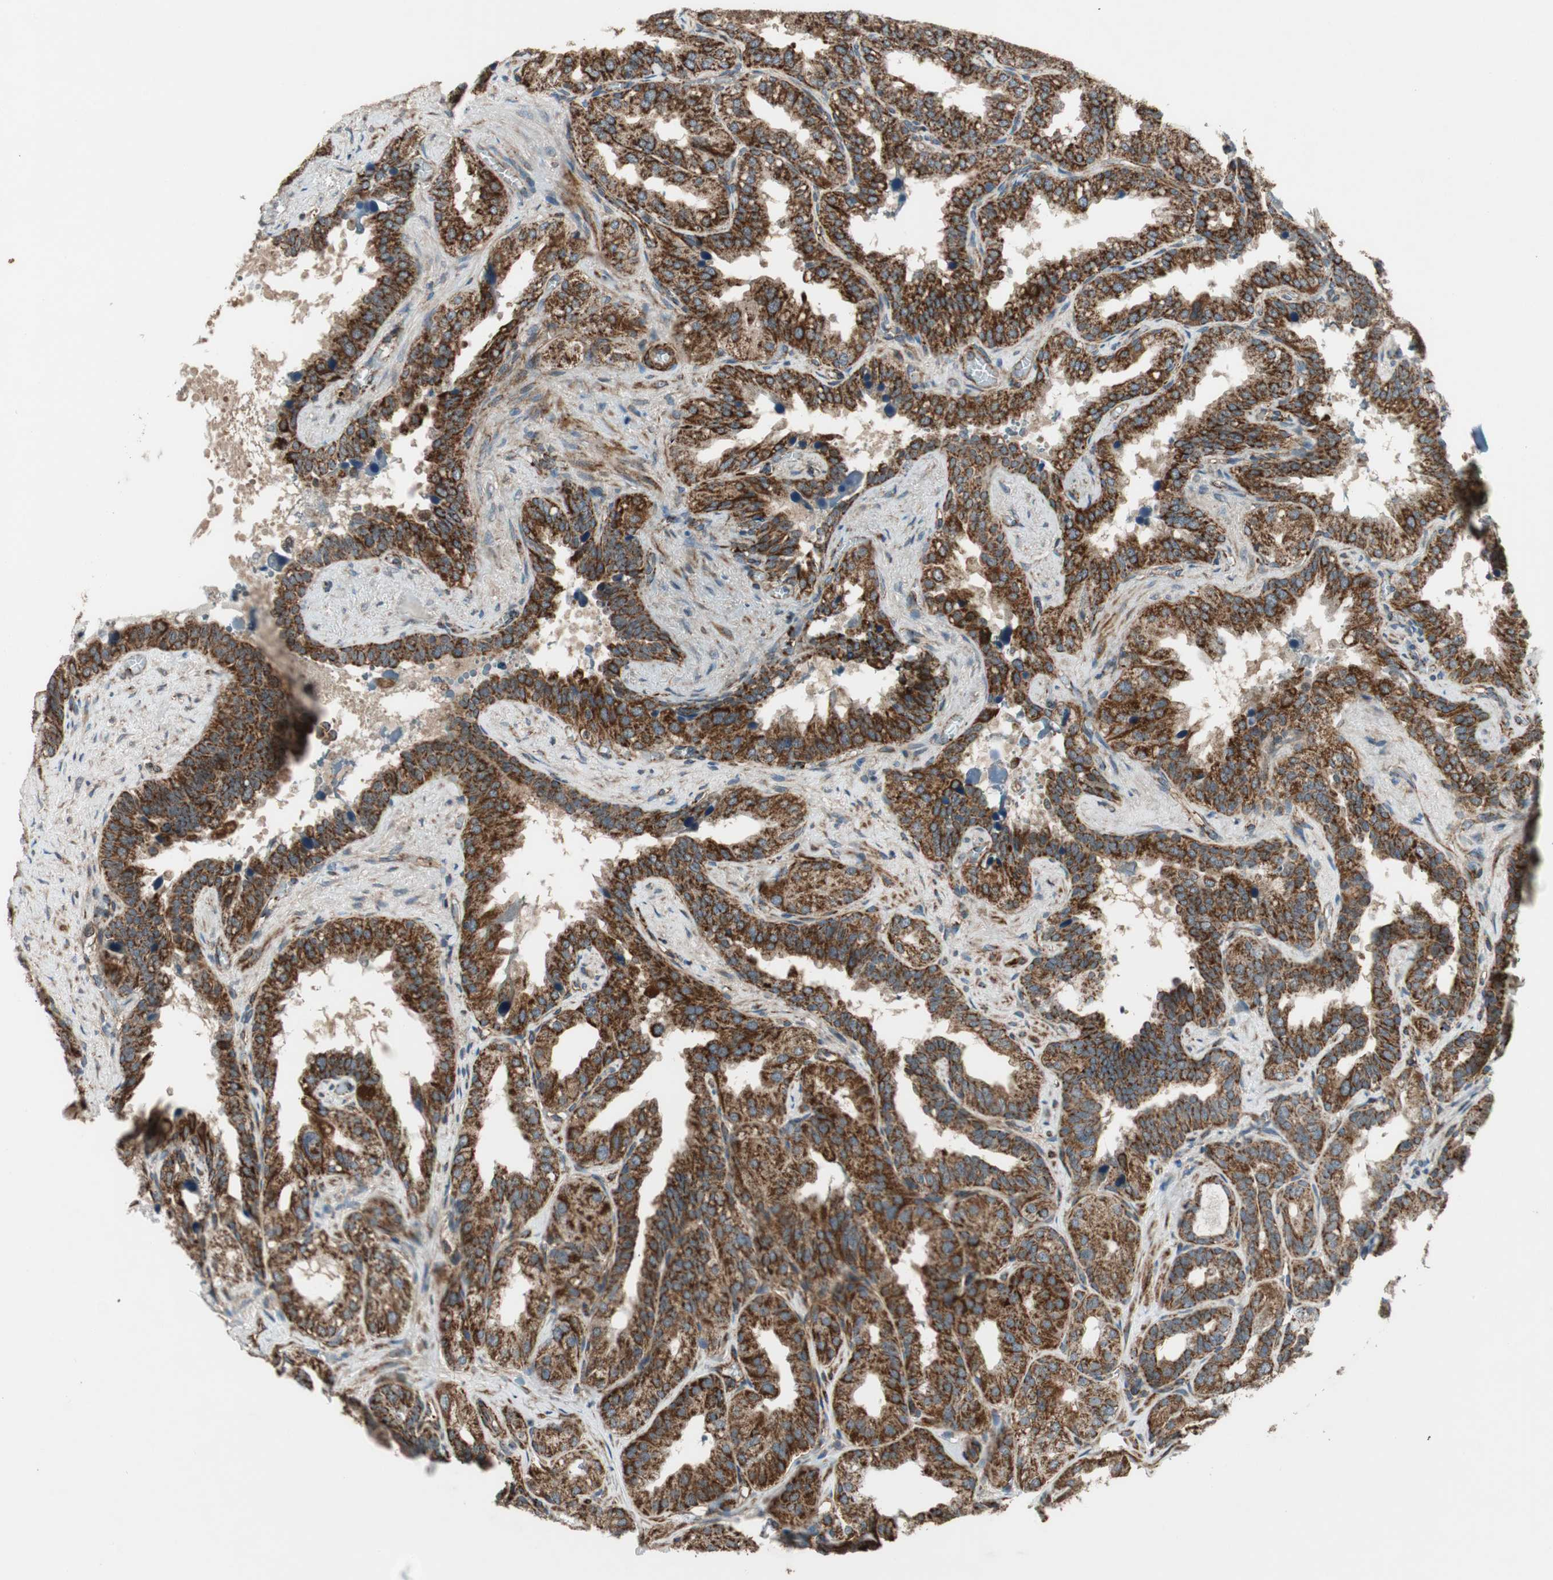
{"staining": {"intensity": "strong", "quantity": ">75%", "location": "cytoplasmic/membranous"}, "tissue": "seminal vesicle", "cell_type": "Glandular cells", "image_type": "normal", "snomed": [{"axis": "morphology", "description": "Normal tissue, NOS"}, {"axis": "topography", "description": "Prostate"}, {"axis": "topography", "description": "Seminal veicle"}], "caption": "Immunohistochemical staining of benign human seminal vesicle reveals strong cytoplasmic/membranous protein staining in approximately >75% of glandular cells. (DAB IHC with brightfield microscopy, high magnification).", "gene": "AKAP1", "patient": {"sex": "male", "age": 51}}